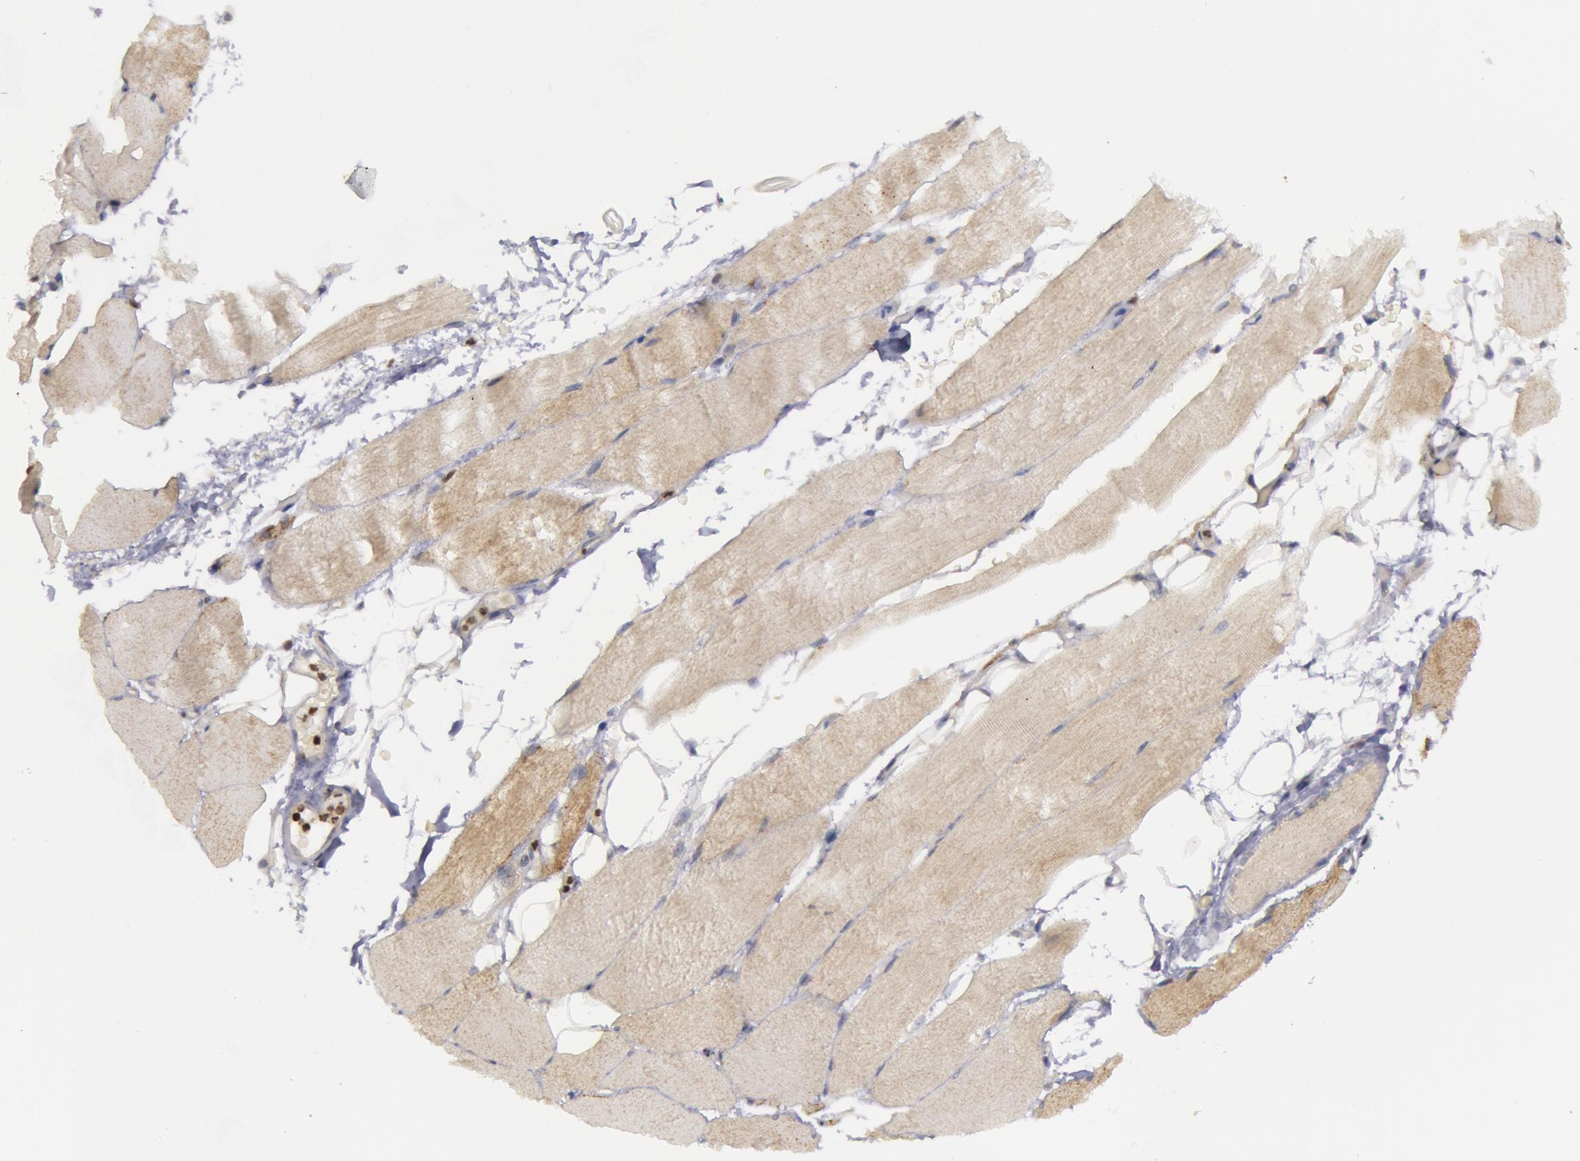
{"staining": {"intensity": "weak", "quantity": "25%-75%", "location": "cytoplasmic/membranous"}, "tissue": "skeletal muscle", "cell_type": "Myocytes", "image_type": "normal", "snomed": [{"axis": "morphology", "description": "Normal tissue, NOS"}, {"axis": "topography", "description": "Skeletal muscle"}, {"axis": "topography", "description": "Parathyroid gland"}], "caption": "Benign skeletal muscle demonstrates weak cytoplasmic/membranous staining in about 25%-75% of myocytes.", "gene": "ERBB2", "patient": {"sex": "female", "age": 37}}